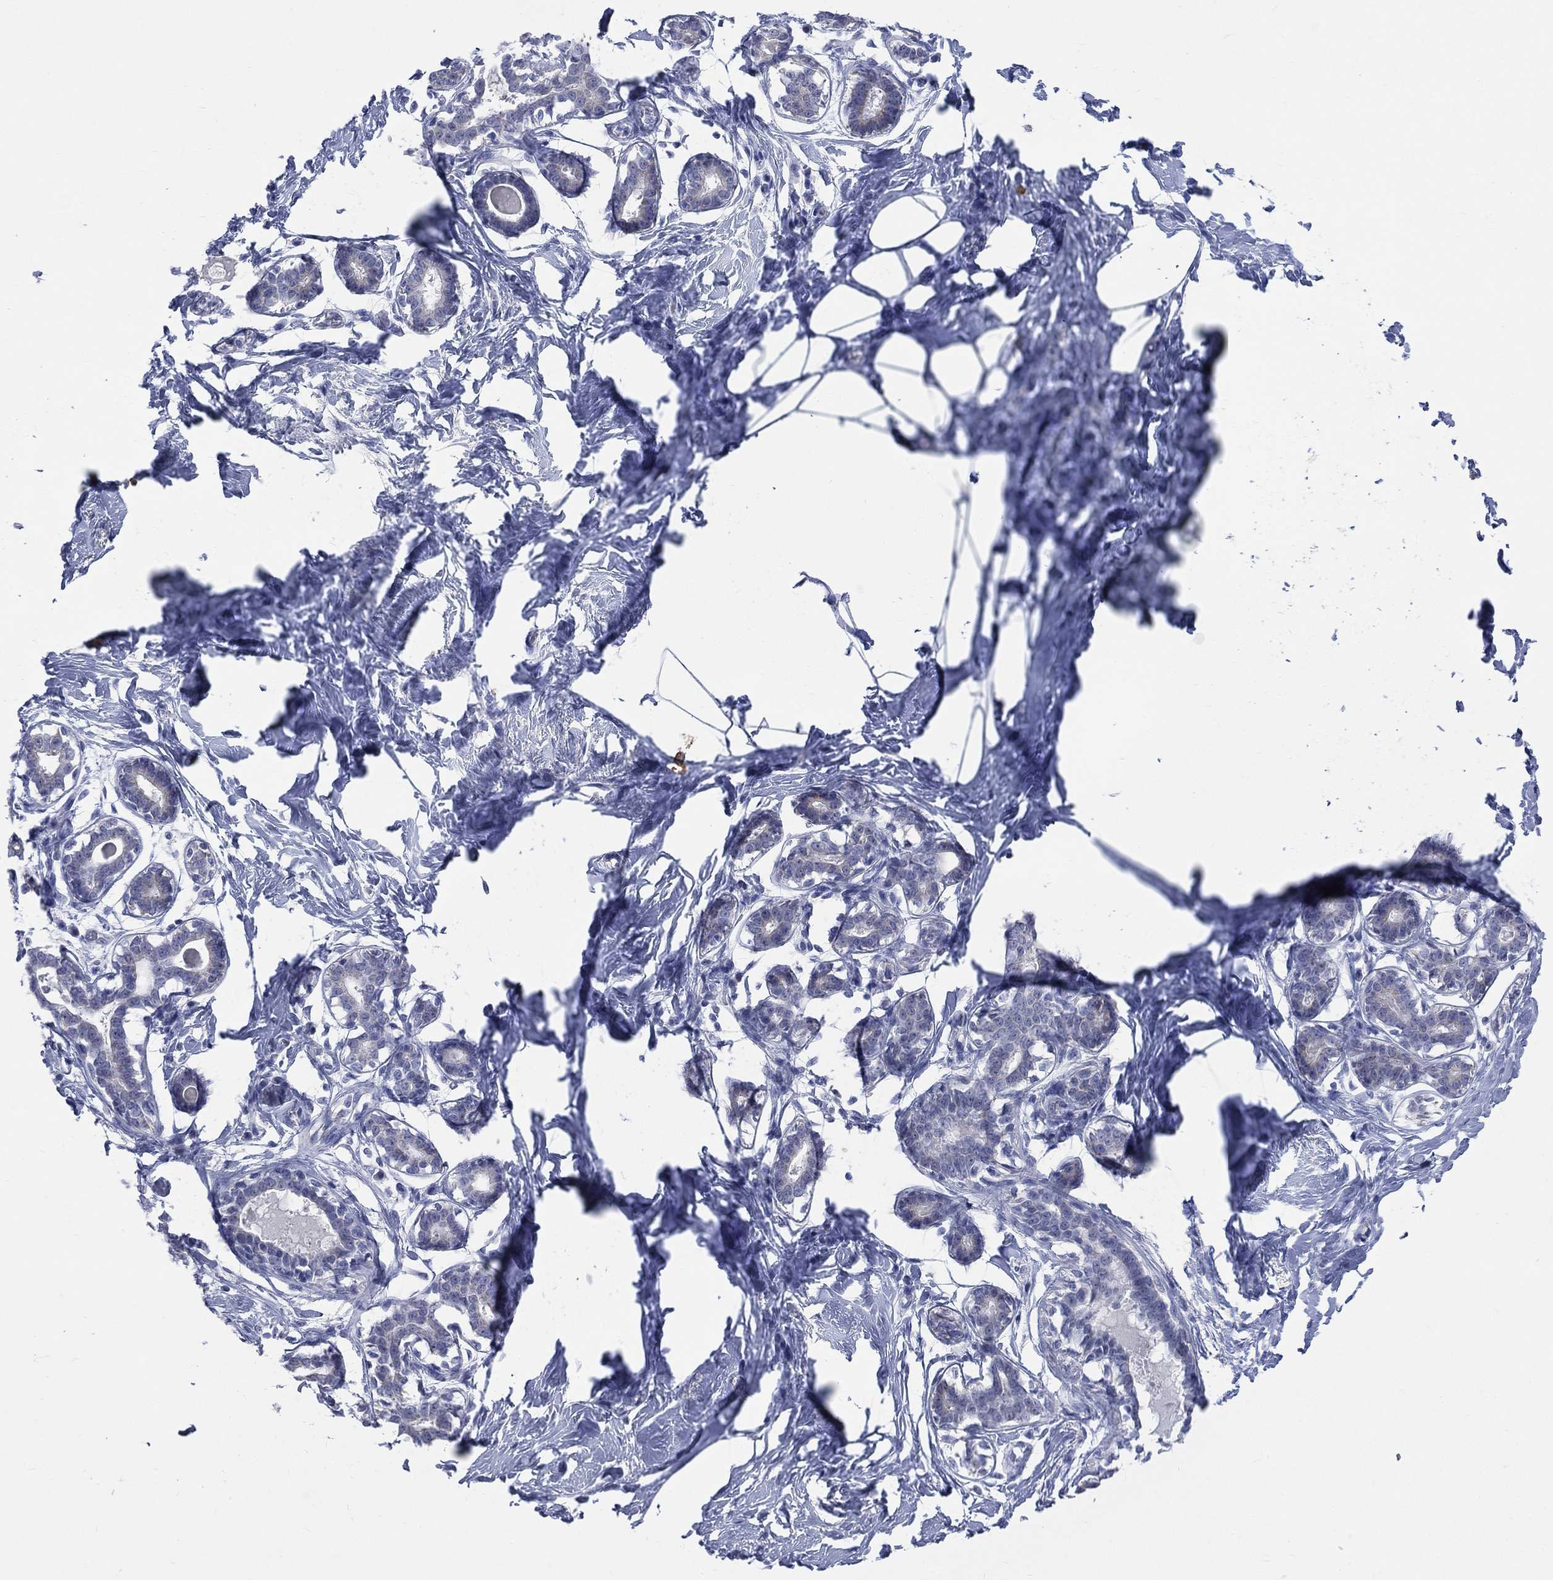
{"staining": {"intensity": "negative", "quantity": "none", "location": "none"}, "tissue": "breast", "cell_type": "Glandular cells", "image_type": "normal", "snomed": [{"axis": "morphology", "description": "Normal tissue, NOS"}, {"axis": "morphology", "description": "Lobular carcinoma, in situ"}, {"axis": "topography", "description": "Breast"}], "caption": "A high-resolution photomicrograph shows immunohistochemistry (IHC) staining of normal breast, which reveals no significant positivity in glandular cells.", "gene": "AKAP3", "patient": {"sex": "female", "age": 35}}